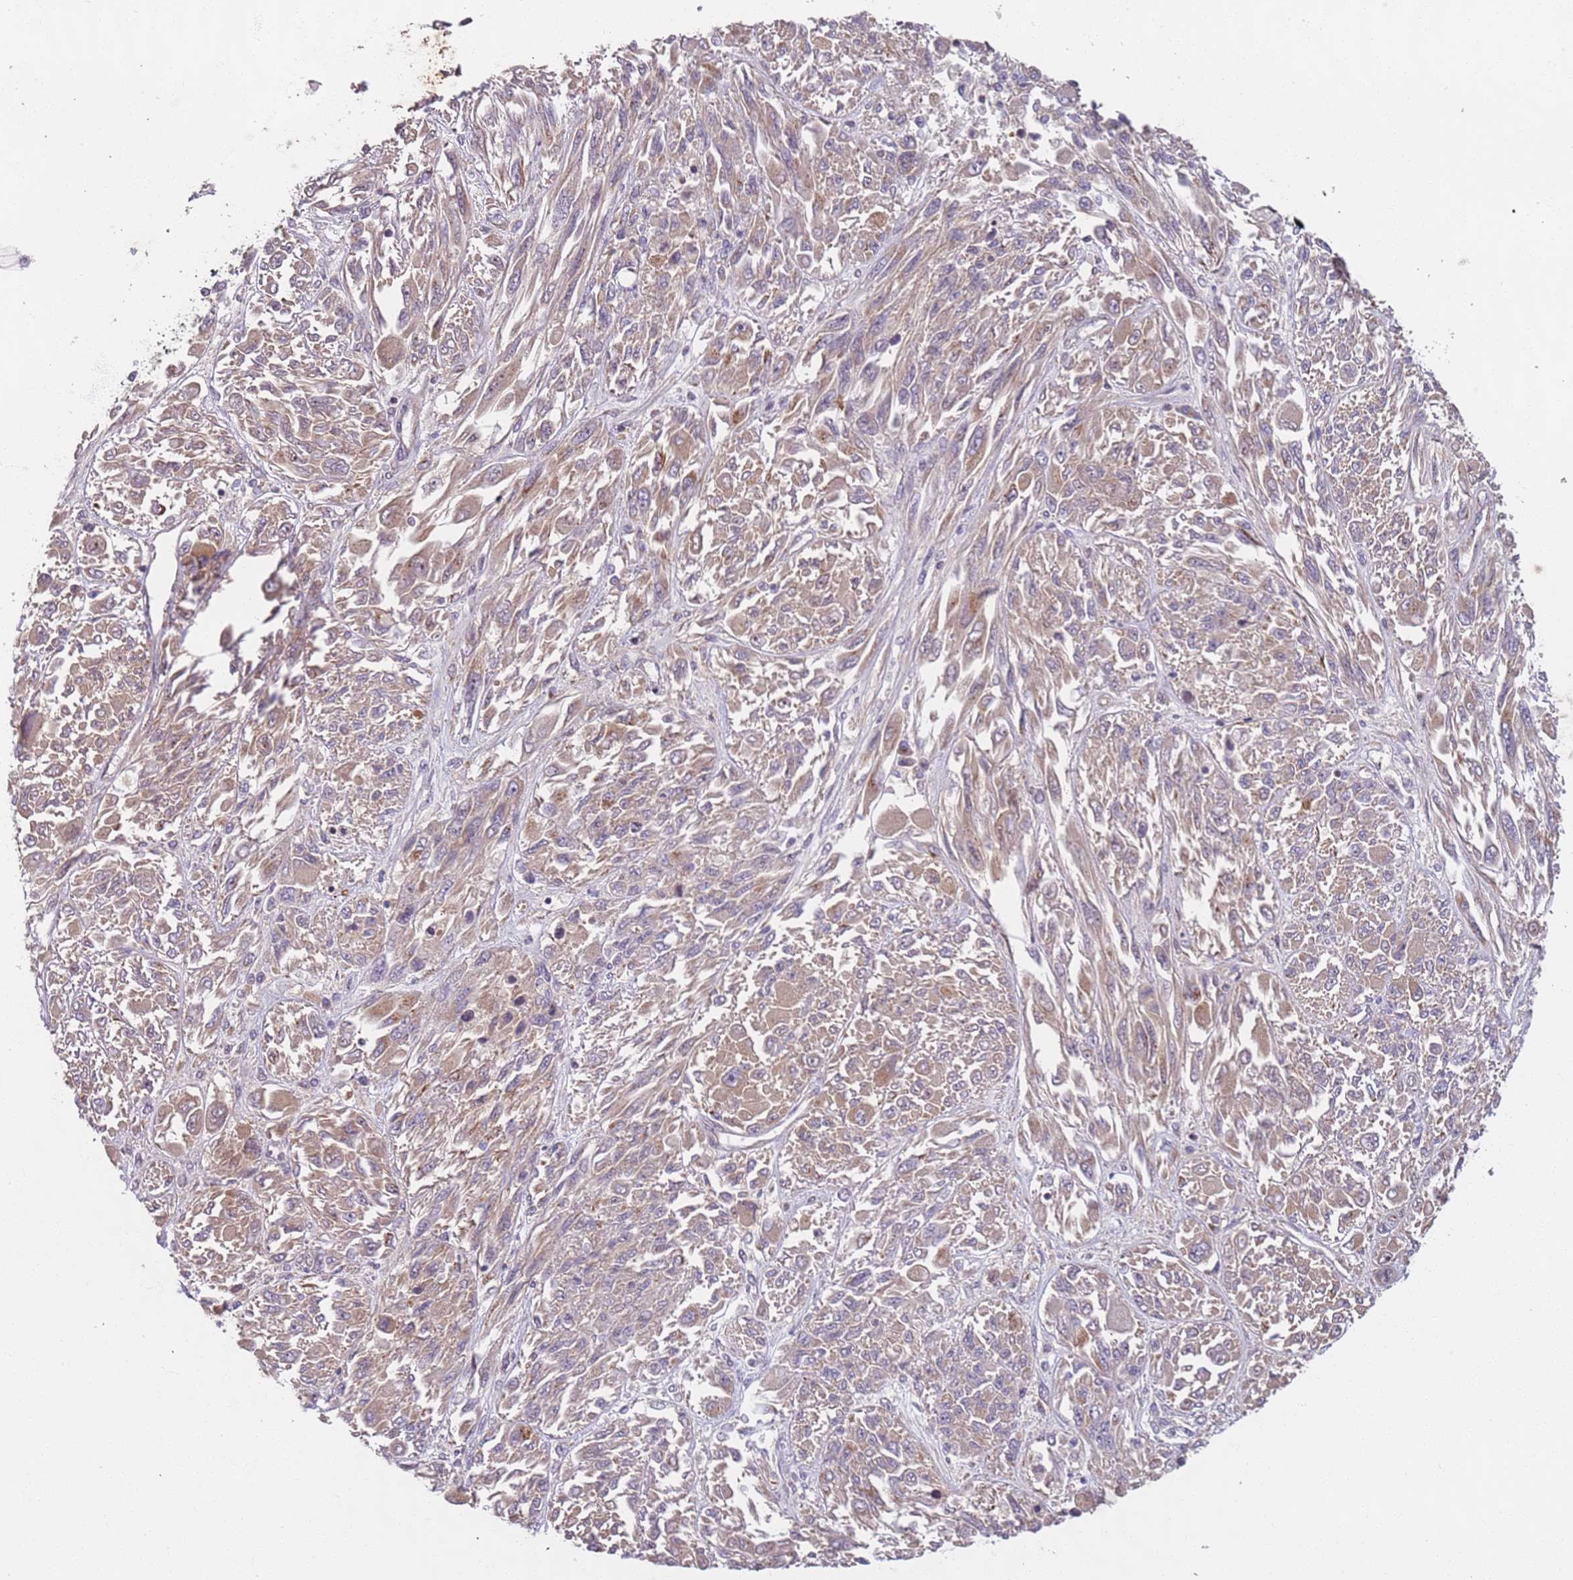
{"staining": {"intensity": "weak", "quantity": ">75%", "location": "cytoplasmic/membranous"}, "tissue": "melanoma", "cell_type": "Tumor cells", "image_type": "cancer", "snomed": [{"axis": "morphology", "description": "Malignant melanoma, NOS"}, {"axis": "topography", "description": "Skin"}], "caption": "A photomicrograph of malignant melanoma stained for a protein displays weak cytoplasmic/membranous brown staining in tumor cells.", "gene": "AKTIP", "patient": {"sex": "female", "age": 91}}